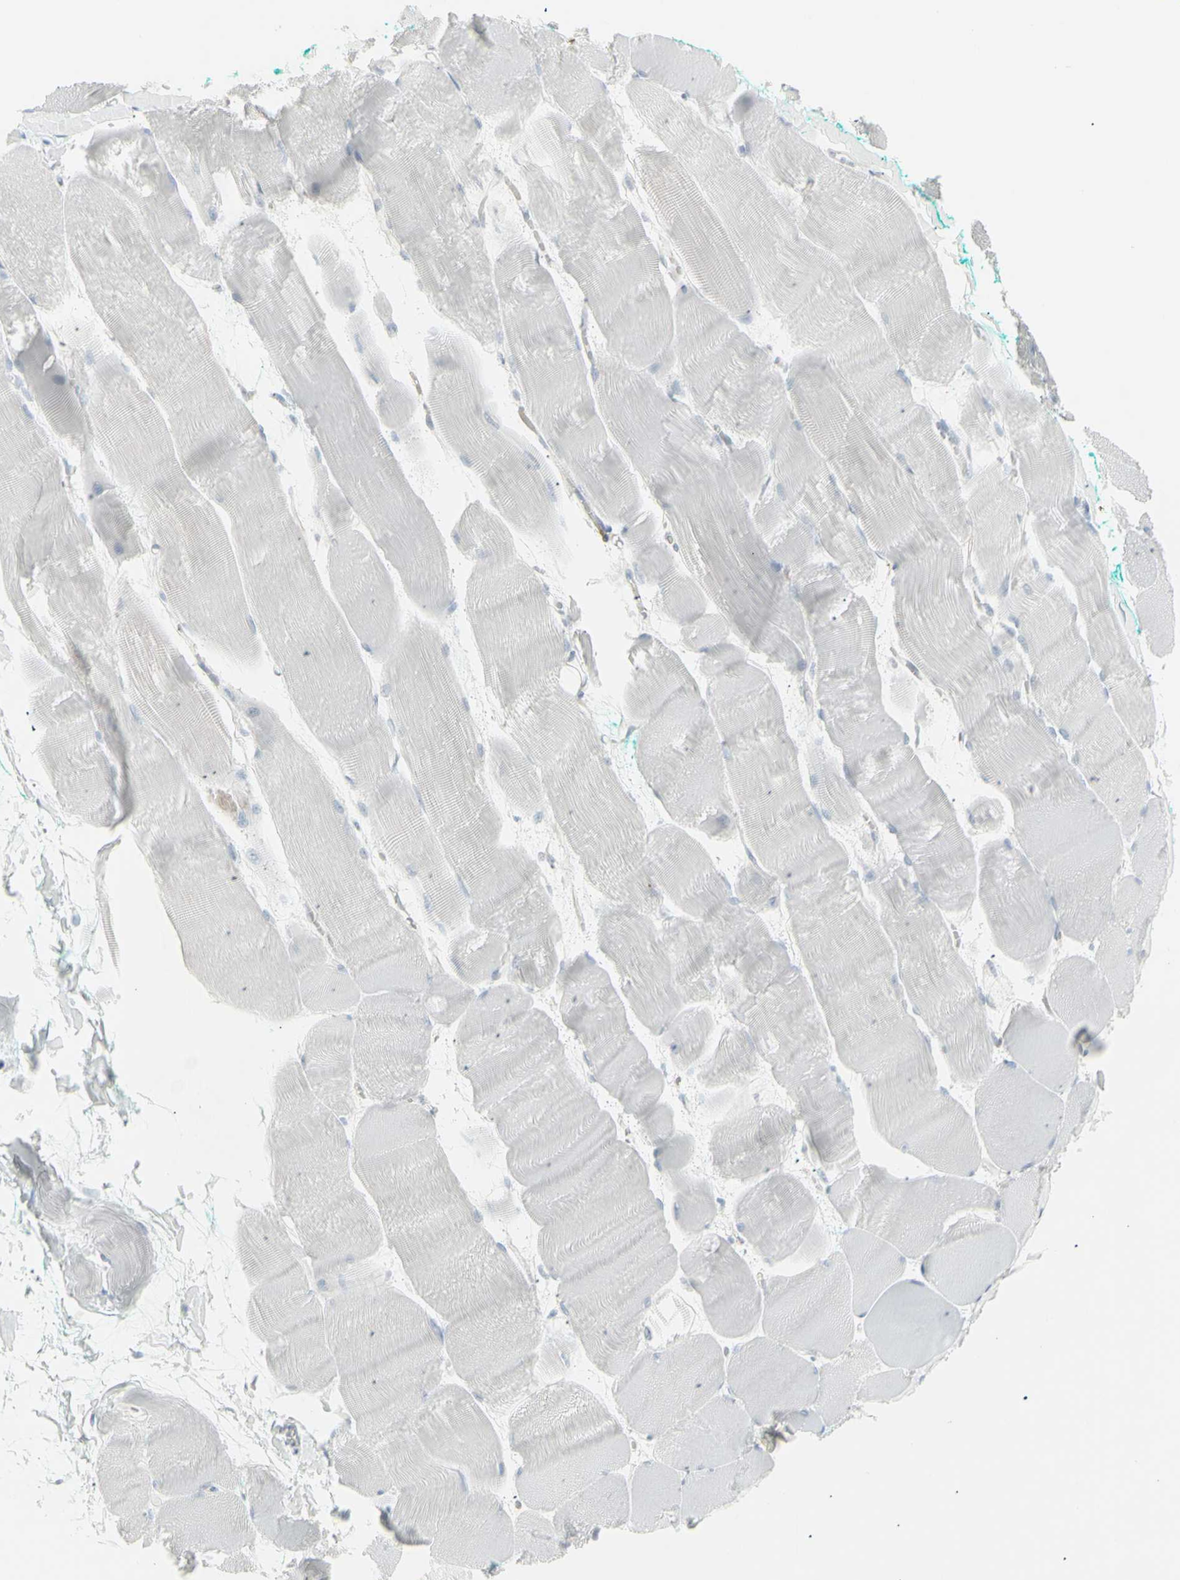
{"staining": {"intensity": "negative", "quantity": "none", "location": "none"}, "tissue": "skeletal muscle", "cell_type": "Myocytes", "image_type": "normal", "snomed": [{"axis": "morphology", "description": "Normal tissue, NOS"}, {"axis": "morphology", "description": "Squamous cell carcinoma, NOS"}, {"axis": "topography", "description": "Skeletal muscle"}], "caption": "This image is of benign skeletal muscle stained with IHC to label a protein in brown with the nuclei are counter-stained blue. There is no staining in myocytes.", "gene": "YBX2", "patient": {"sex": "male", "age": 51}}